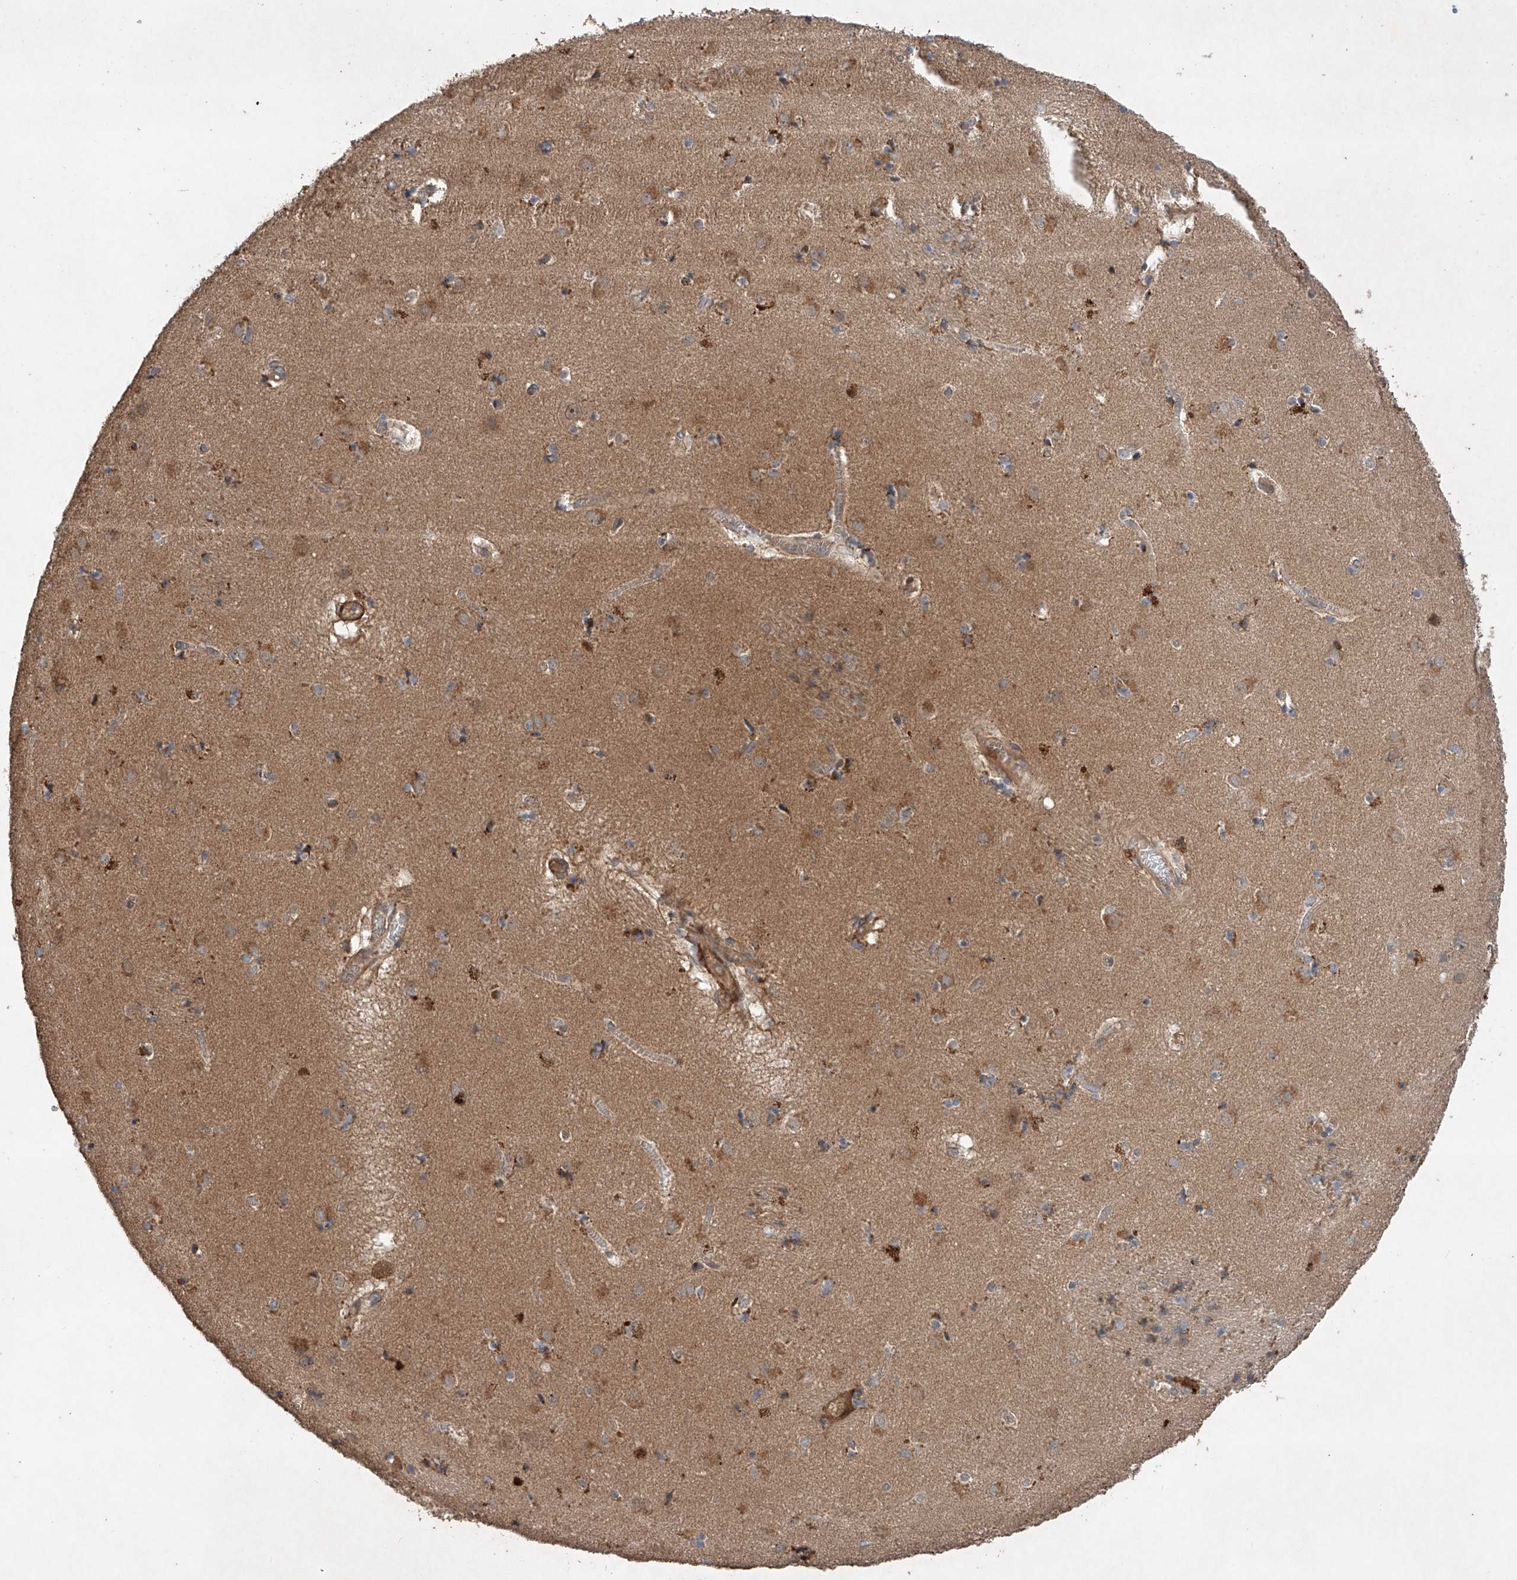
{"staining": {"intensity": "moderate", "quantity": "25%-75%", "location": "cytoplasmic/membranous"}, "tissue": "caudate", "cell_type": "Glial cells", "image_type": "normal", "snomed": [{"axis": "morphology", "description": "Normal tissue, NOS"}, {"axis": "topography", "description": "Lateral ventricle wall"}], "caption": "Immunohistochemistry staining of normal caudate, which demonstrates medium levels of moderate cytoplasmic/membranous expression in approximately 25%-75% of glial cells indicating moderate cytoplasmic/membranous protein staining. The staining was performed using DAB (3,3'-diaminobenzidine) (brown) for protein detection and nuclei were counterstained in hematoxylin (blue).", "gene": "CEP85L", "patient": {"sex": "male", "age": 70}}